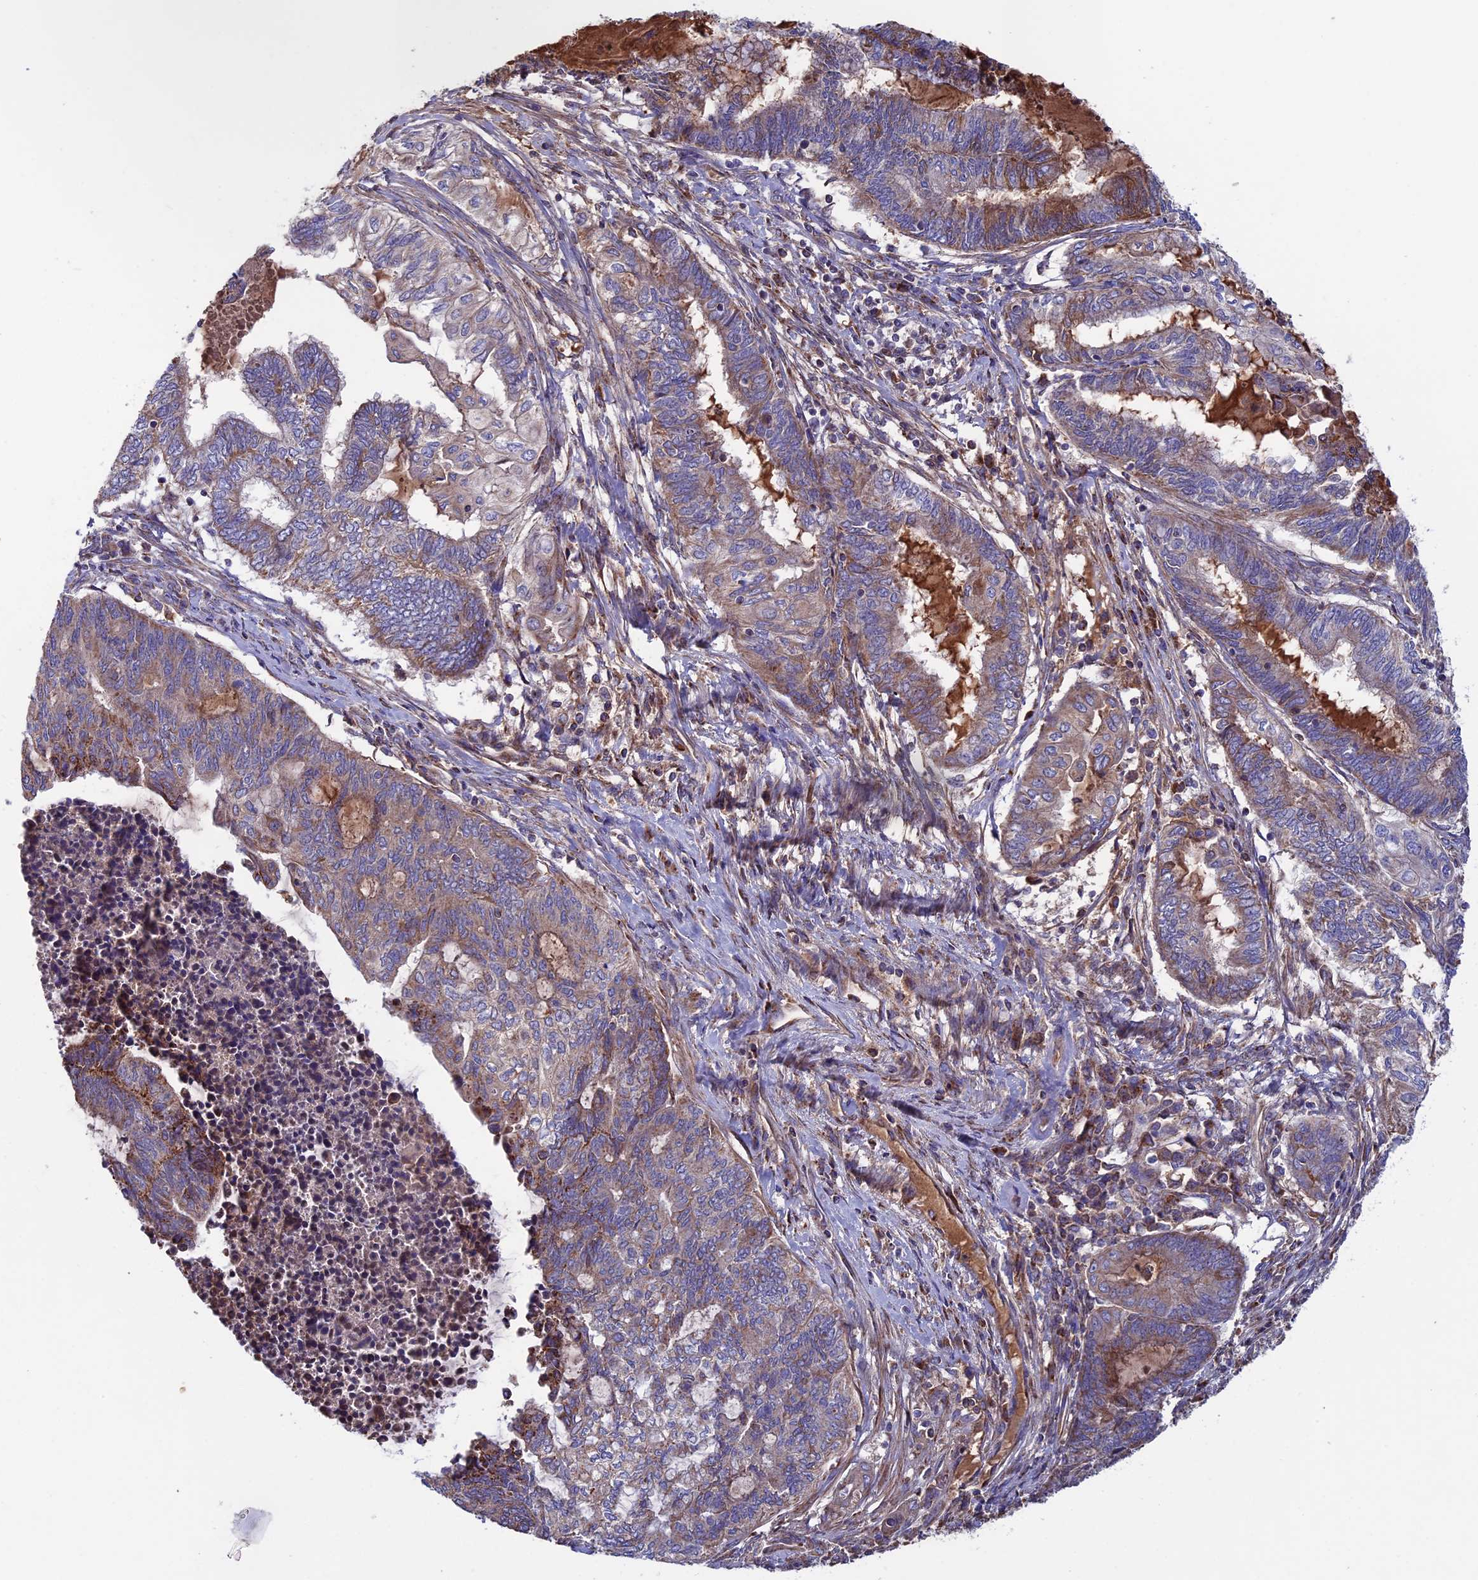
{"staining": {"intensity": "weak", "quantity": "25%-75%", "location": "cytoplasmic/membranous"}, "tissue": "endometrial cancer", "cell_type": "Tumor cells", "image_type": "cancer", "snomed": [{"axis": "morphology", "description": "Adenocarcinoma, NOS"}, {"axis": "topography", "description": "Uterus"}, {"axis": "topography", "description": "Endometrium"}], "caption": "Endometrial cancer (adenocarcinoma) tissue exhibits weak cytoplasmic/membranous staining in about 25%-75% of tumor cells (Stains: DAB in brown, nuclei in blue, Microscopy: brightfield microscopy at high magnification).", "gene": "SLC15A5", "patient": {"sex": "female", "age": 70}}